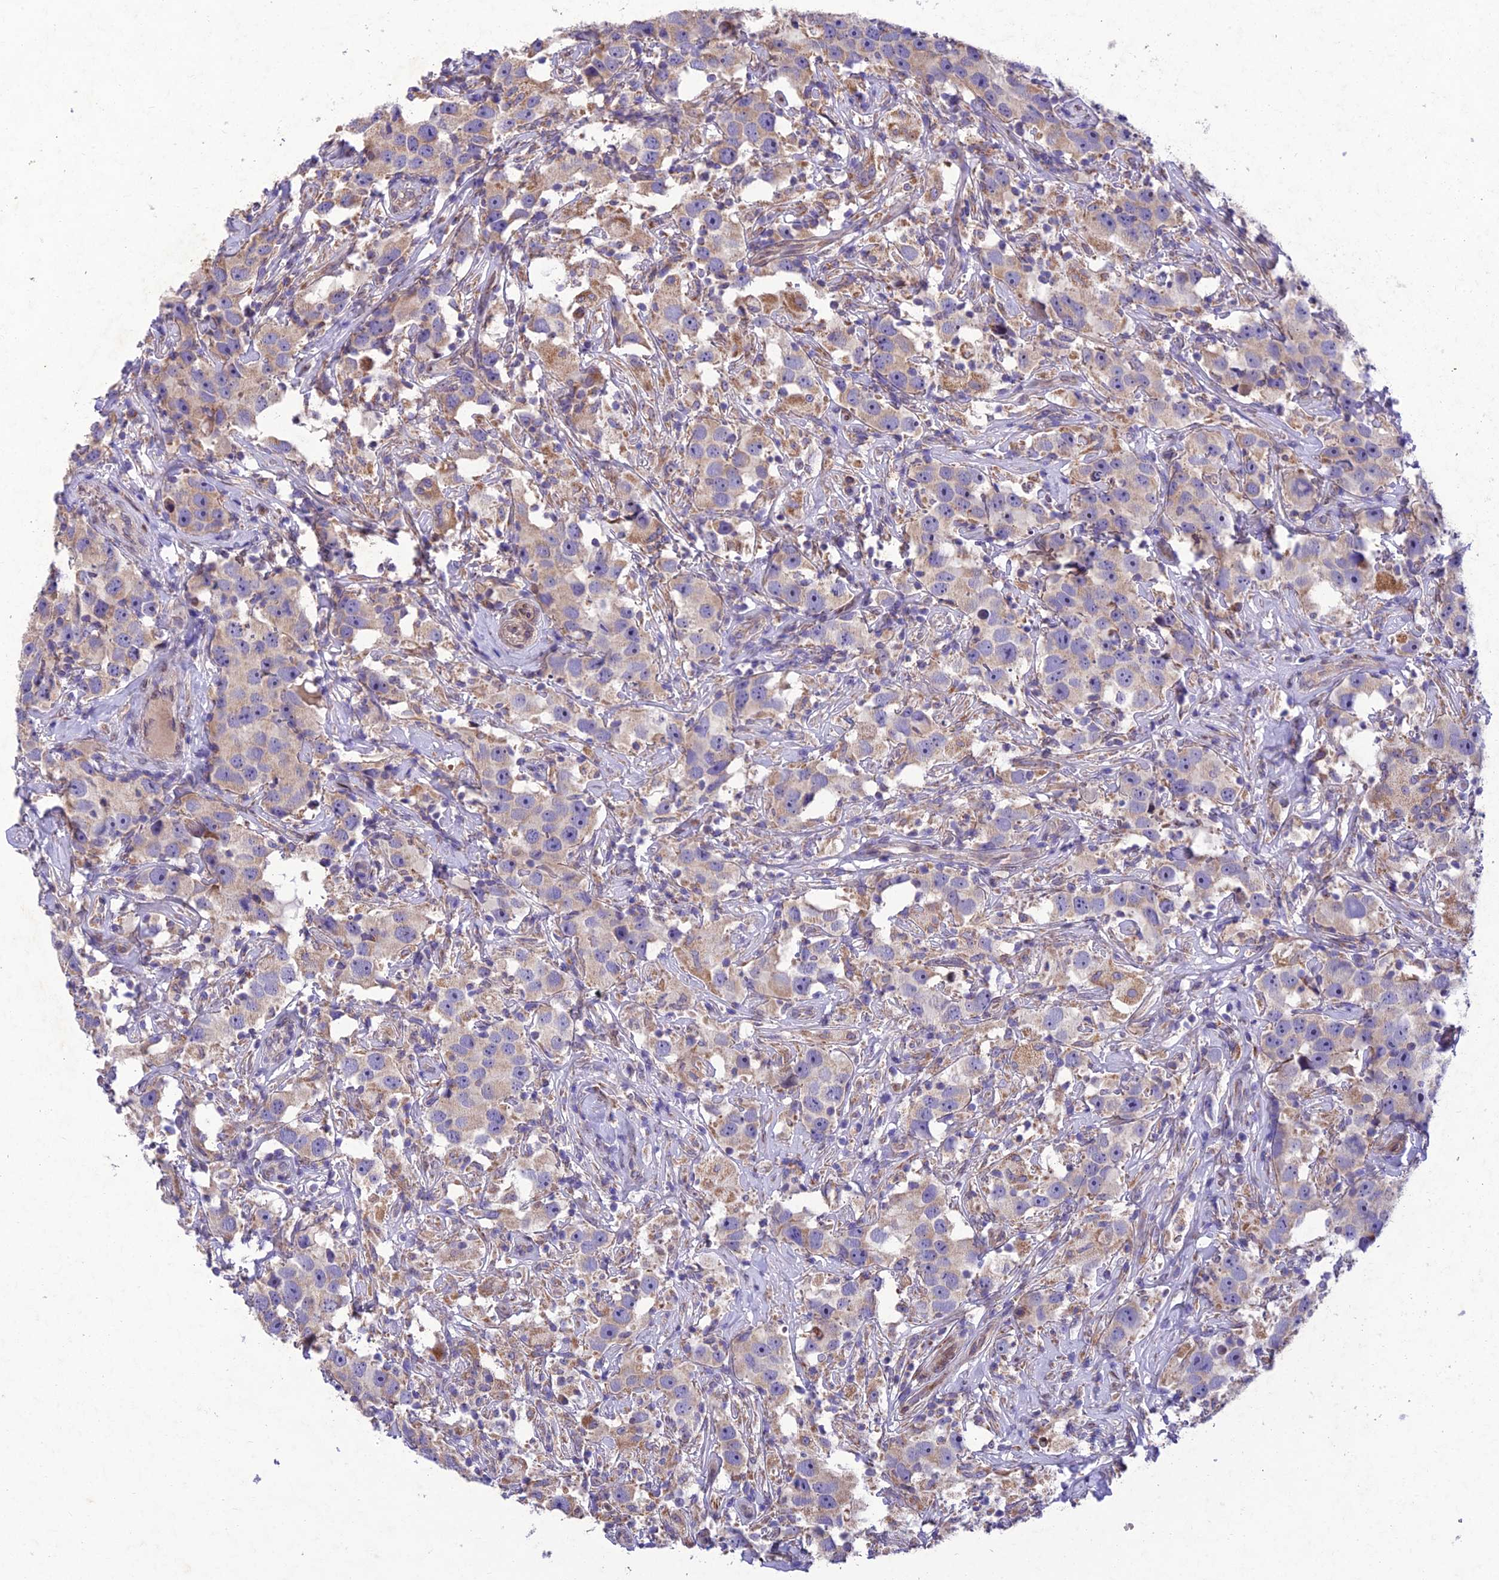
{"staining": {"intensity": "weak", "quantity": "25%-75%", "location": "cytoplasmic/membranous"}, "tissue": "testis cancer", "cell_type": "Tumor cells", "image_type": "cancer", "snomed": [{"axis": "morphology", "description": "Seminoma, NOS"}, {"axis": "topography", "description": "Testis"}], "caption": "Testis seminoma stained with DAB (3,3'-diaminobenzidine) immunohistochemistry displays low levels of weak cytoplasmic/membranous expression in about 25%-75% of tumor cells.", "gene": "MGAT2", "patient": {"sex": "male", "age": 49}}